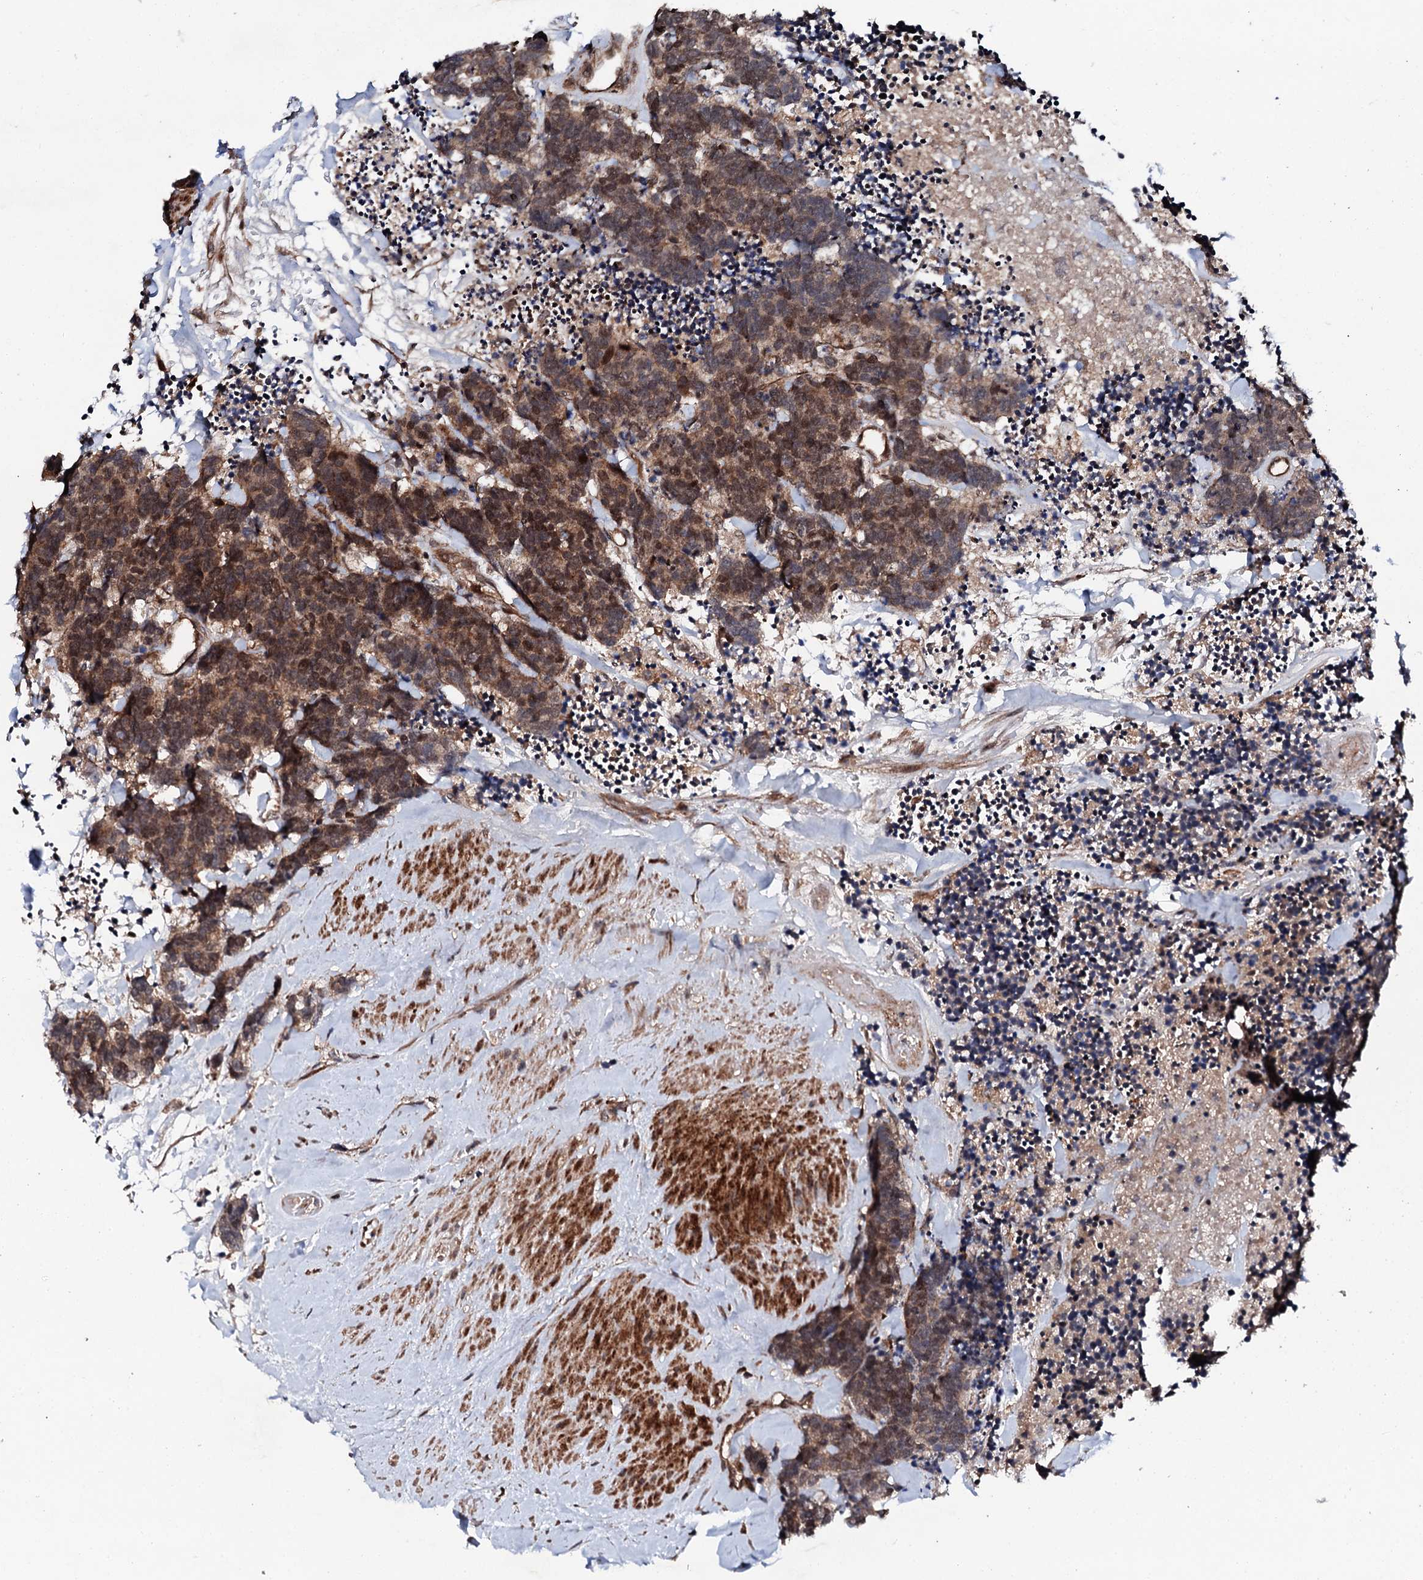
{"staining": {"intensity": "moderate", "quantity": ">75%", "location": "cytoplasmic/membranous,nuclear"}, "tissue": "carcinoid", "cell_type": "Tumor cells", "image_type": "cancer", "snomed": [{"axis": "morphology", "description": "Carcinoma, NOS"}, {"axis": "morphology", "description": "Carcinoid, malignant, NOS"}, {"axis": "topography", "description": "Urinary bladder"}], "caption": "A micrograph of human carcinoid stained for a protein demonstrates moderate cytoplasmic/membranous and nuclear brown staining in tumor cells.", "gene": "FAM111A", "patient": {"sex": "male", "age": 57}}